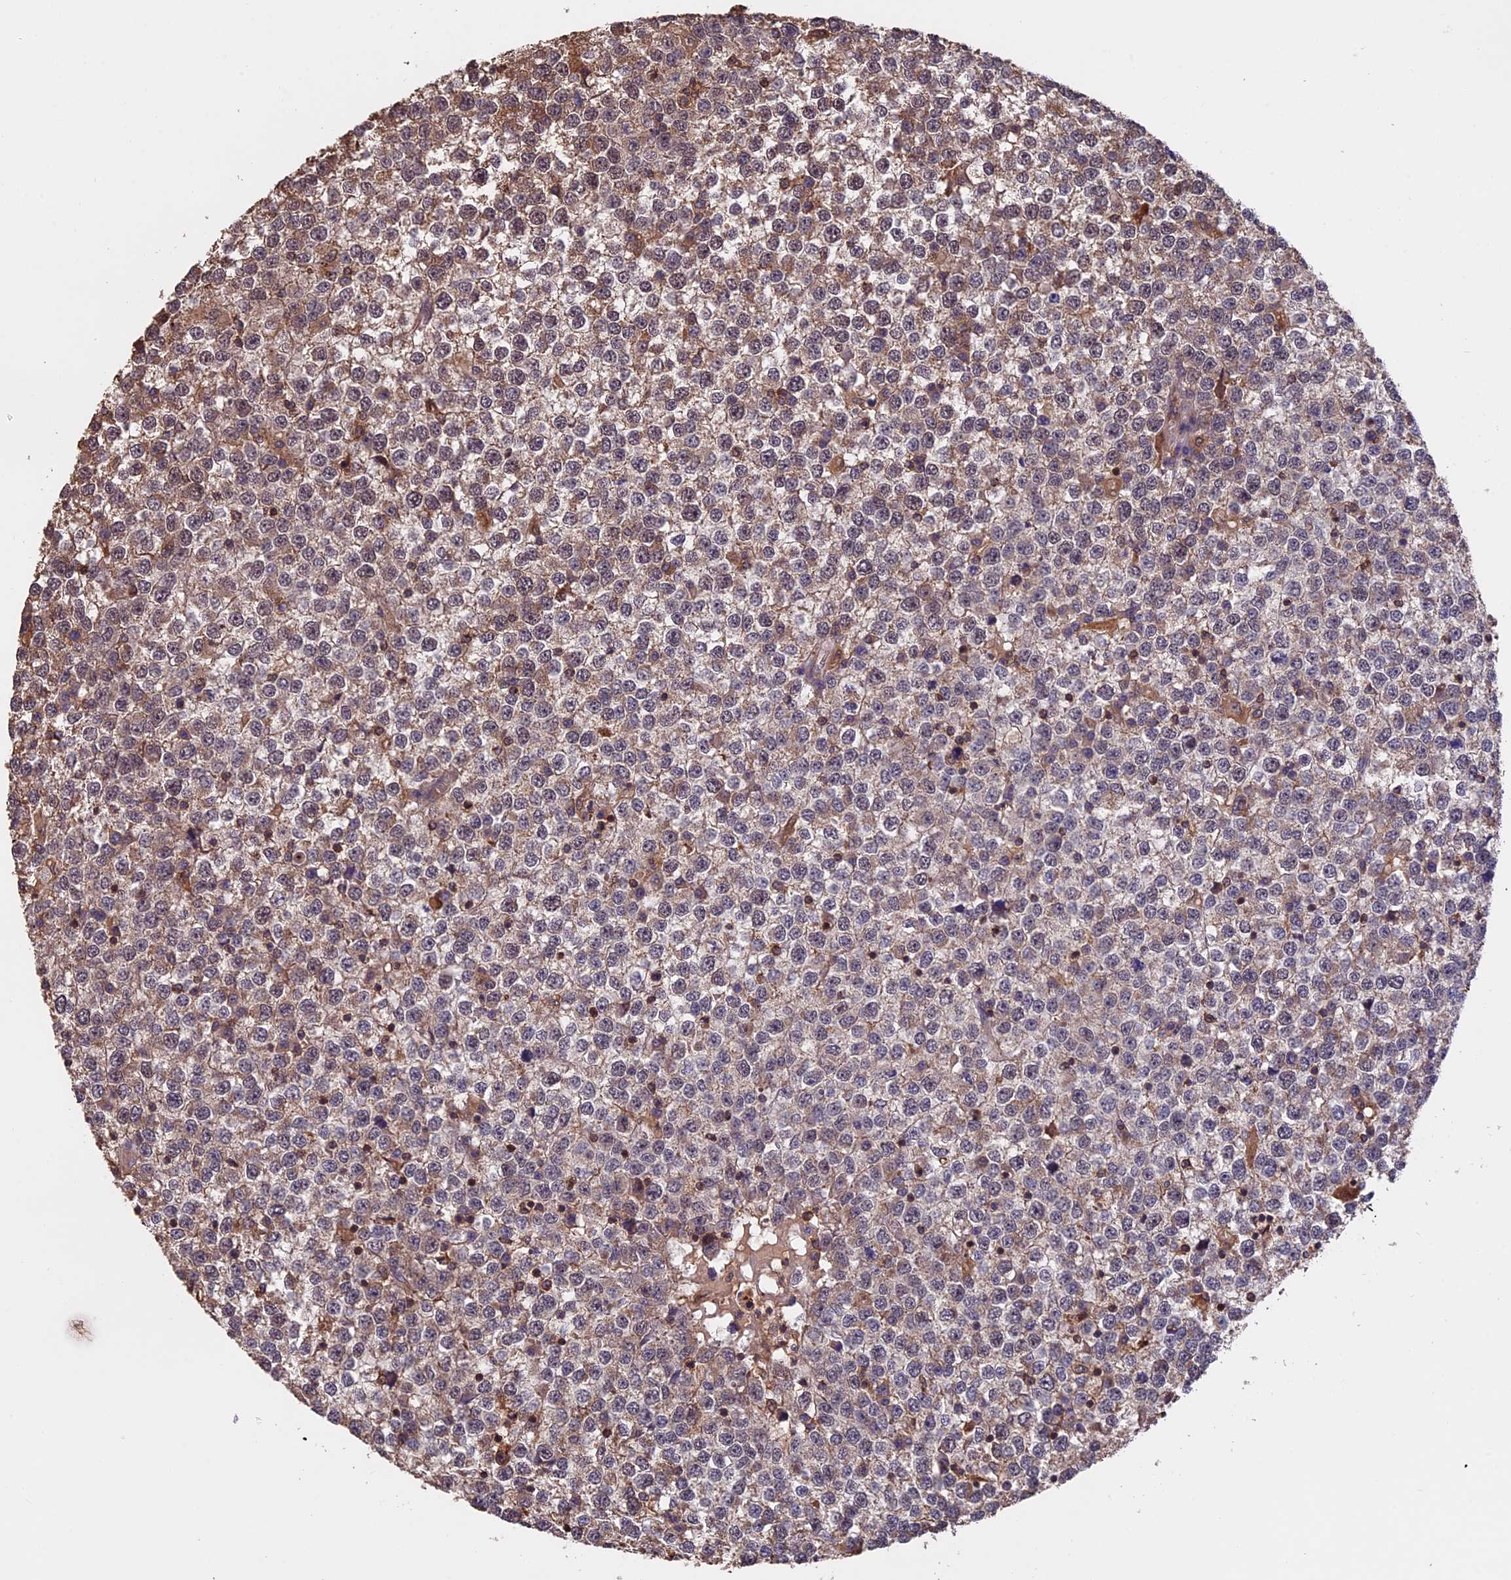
{"staining": {"intensity": "weak", "quantity": "25%-75%", "location": "cytoplasmic/membranous"}, "tissue": "testis cancer", "cell_type": "Tumor cells", "image_type": "cancer", "snomed": [{"axis": "morphology", "description": "Seminoma, NOS"}, {"axis": "topography", "description": "Testis"}], "caption": "Weak cytoplasmic/membranous expression is seen in approximately 25%-75% of tumor cells in testis seminoma.", "gene": "PKD2L2", "patient": {"sex": "male", "age": 65}}